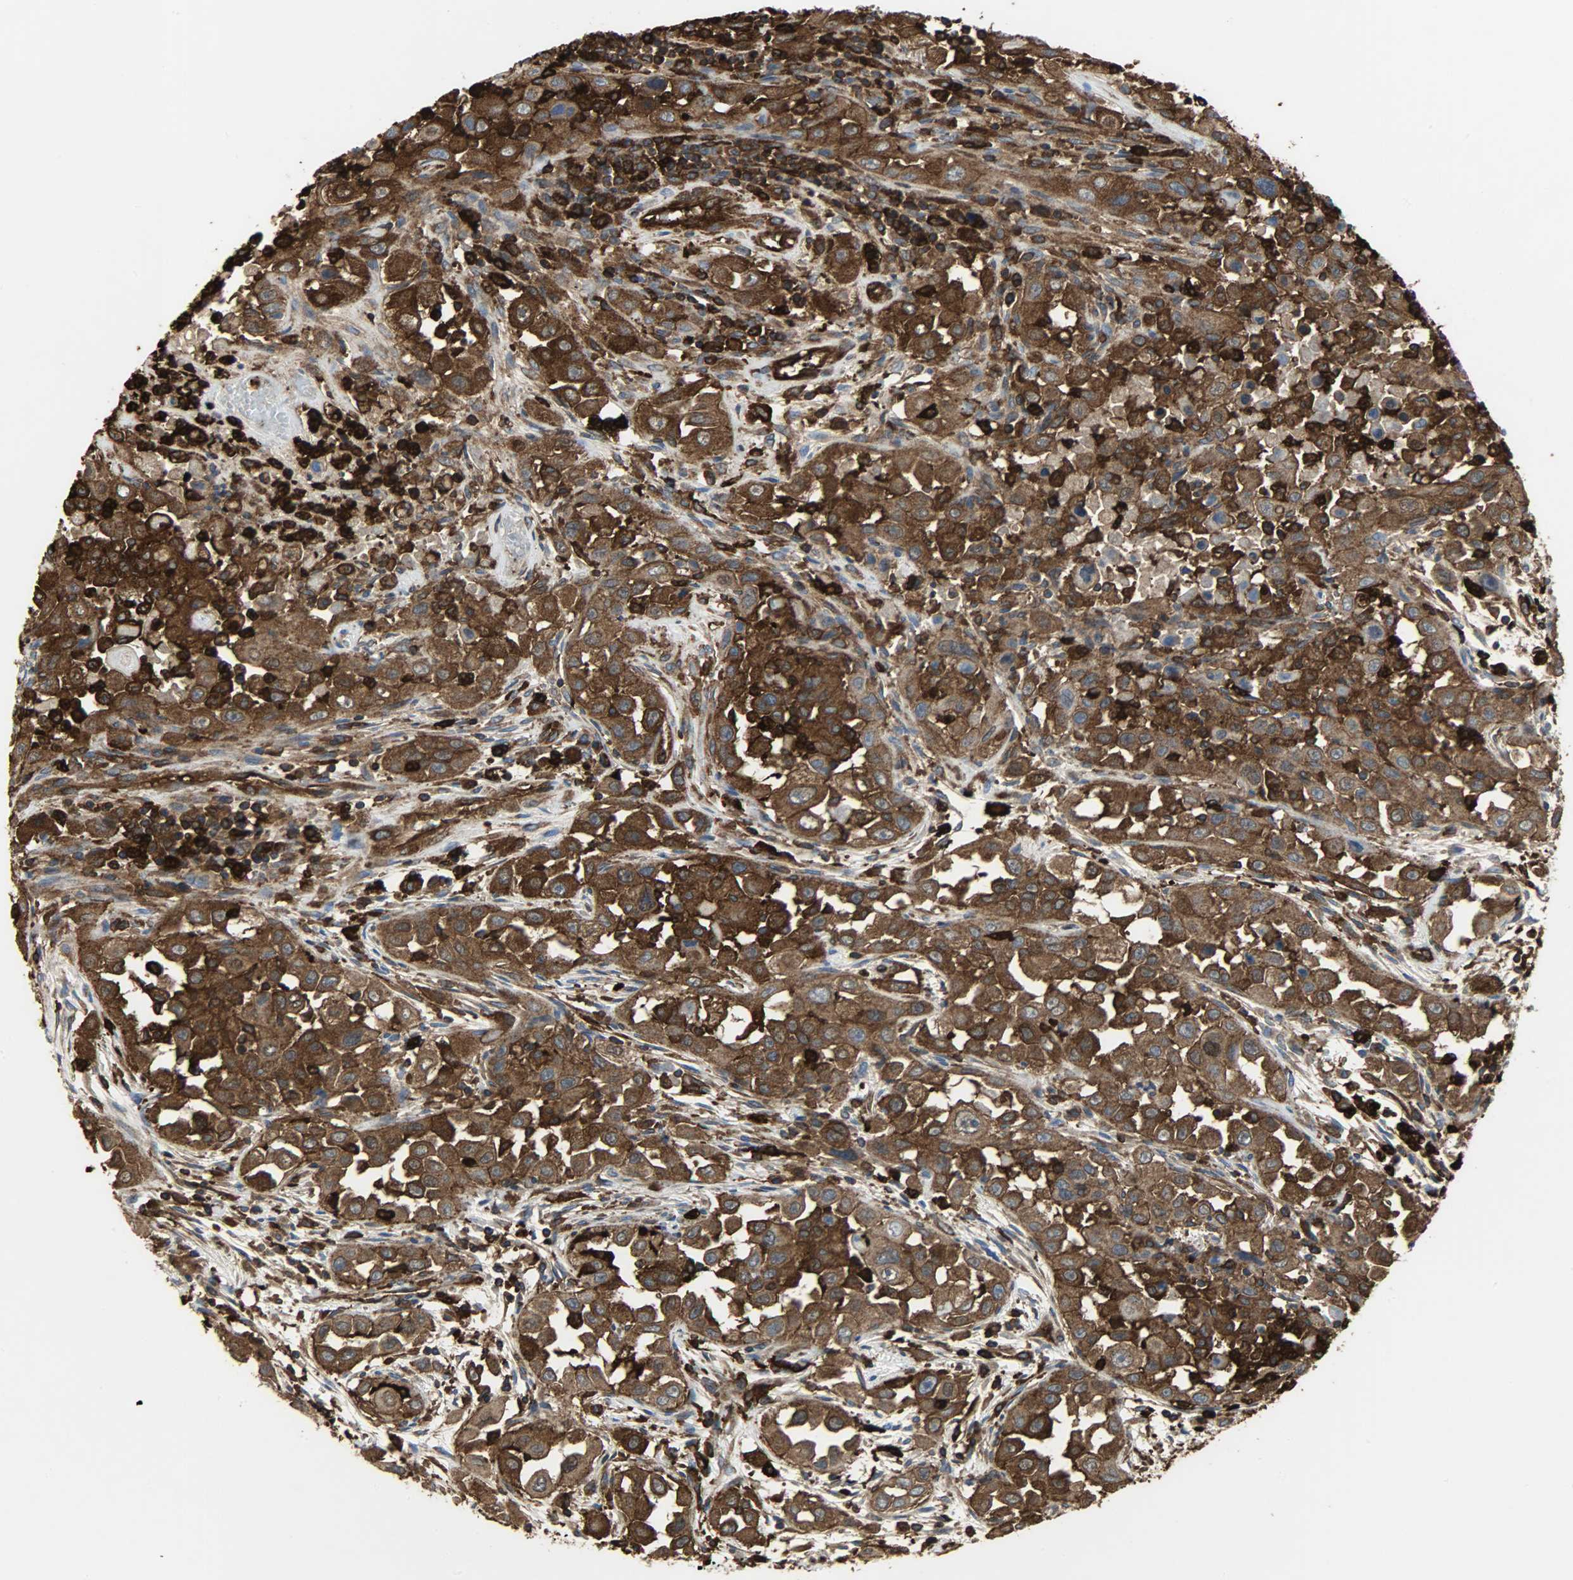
{"staining": {"intensity": "strong", "quantity": ">75%", "location": "cytoplasmic/membranous"}, "tissue": "head and neck cancer", "cell_type": "Tumor cells", "image_type": "cancer", "snomed": [{"axis": "morphology", "description": "Carcinoma, NOS"}, {"axis": "topography", "description": "Head-Neck"}], "caption": "Immunohistochemistry (IHC) staining of head and neck carcinoma, which demonstrates high levels of strong cytoplasmic/membranous positivity in approximately >75% of tumor cells indicating strong cytoplasmic/membranous protein positivity. The staining was performed using DAB (3,3'-diaminobenzidine) (brown) for protein detection and nuclei were counterstained in hematoxylin (blue).", "gene": "VASP", "patient": {"sex": "male", "age": 87}}